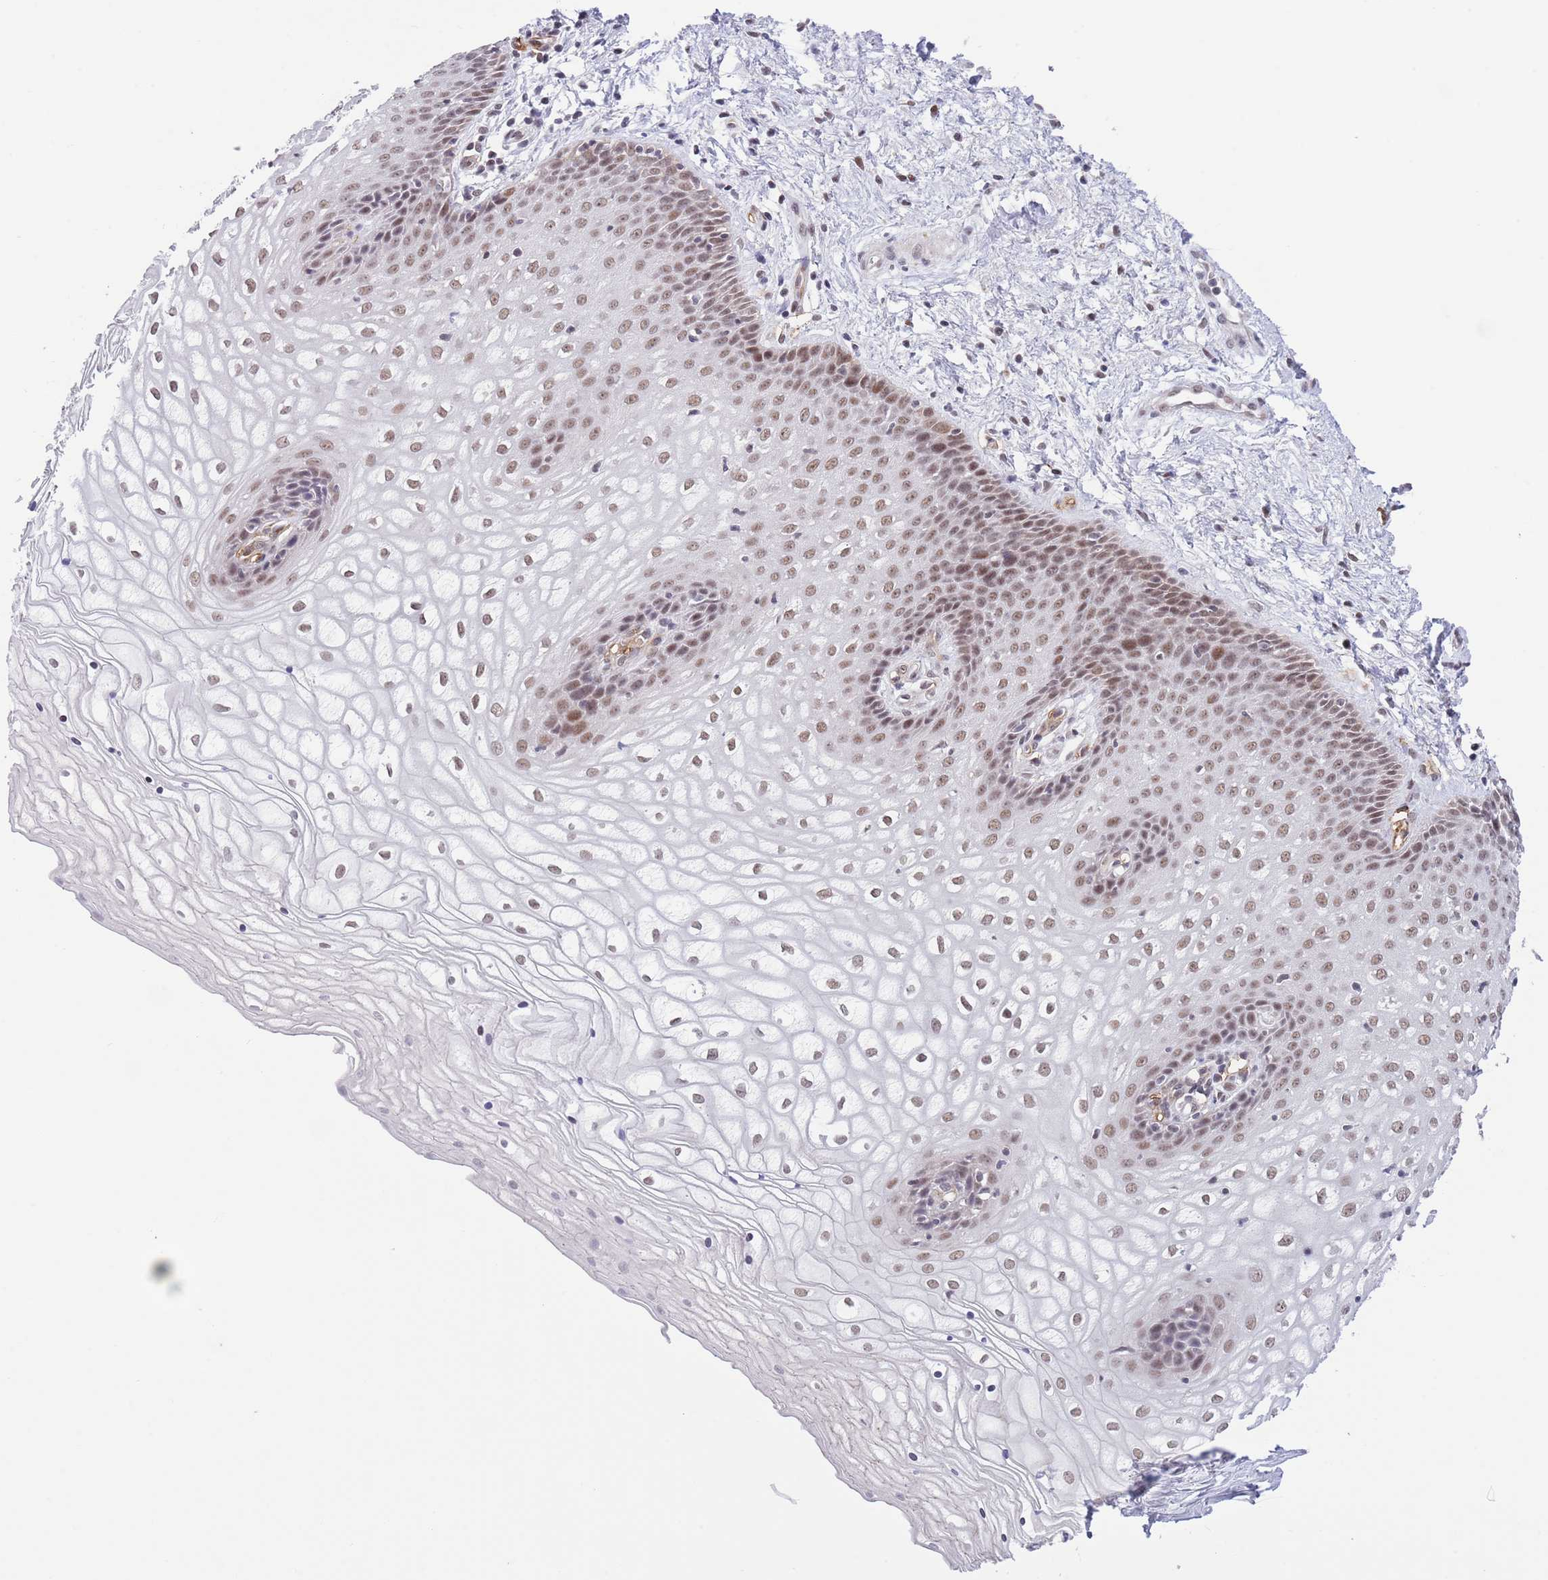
{"staining": {"intensity": "moderate", "quantity": ">75%", "location": "nuclear"}, "tissue": "vagina", "cell_type": "Squamous epithelial cells", "image_type": "normal", "snomed": [{"axis": "morphology", "description": "Normal tissue, NOS"}, {"axis": "topography", "description": "Vagina"}], "caption": "Protein positivity by IHC shows moderate nuclear expression in approximately >75% of squamous epithelial cells in normal vagina.", "gene": "RFX1", "patient": {"sex": "female", "age": 34}}